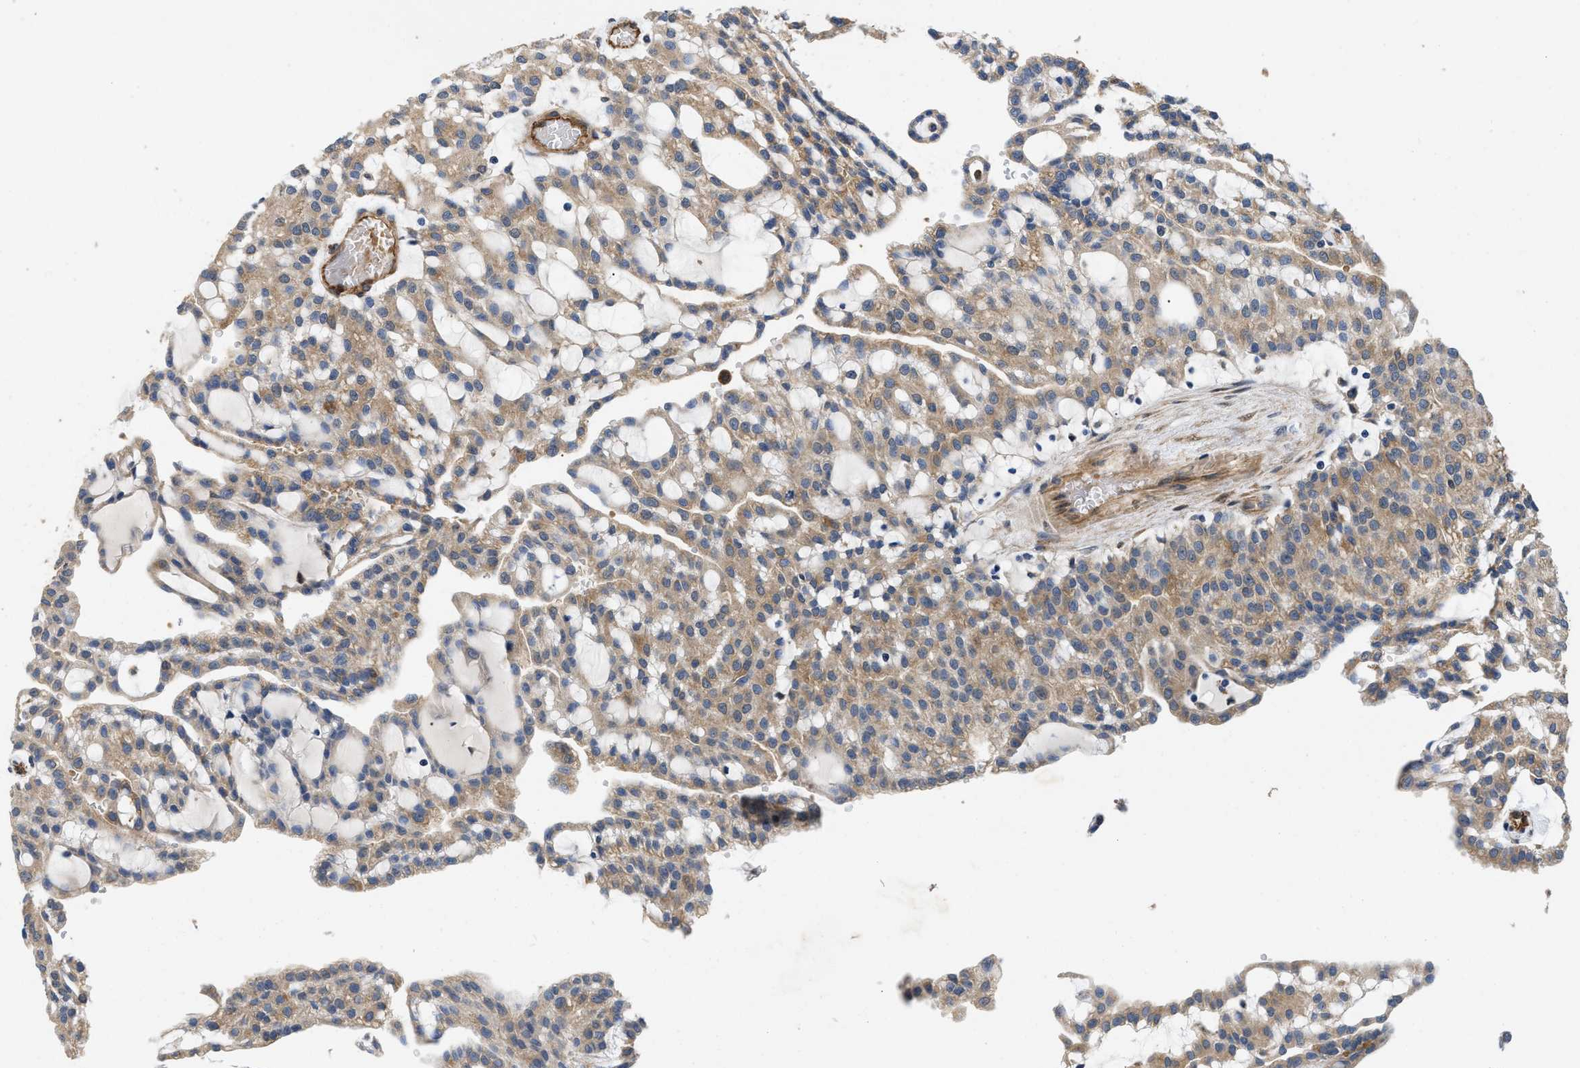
{"staining": {"intensity": "weak", "quantity": ">75%", "location": "cytoplasmic/membranous"}, "tissue": "renal cancer", "cell_type": "Tumor cells", "image_type": "cancer", "snomed": [{"axis": "morphology", "description": "Adenocarcinoma, NOS"}, {"axis": "topography", "description": "Kidney"}], "caption": "Renal cancer stained for a protein (brown) exhibits weak cytoplasmic/membranous positive expression in approximately >75% of tumor cells.", "gene": "RAPH1", "patient": {"sex": "male", "age": 63}}